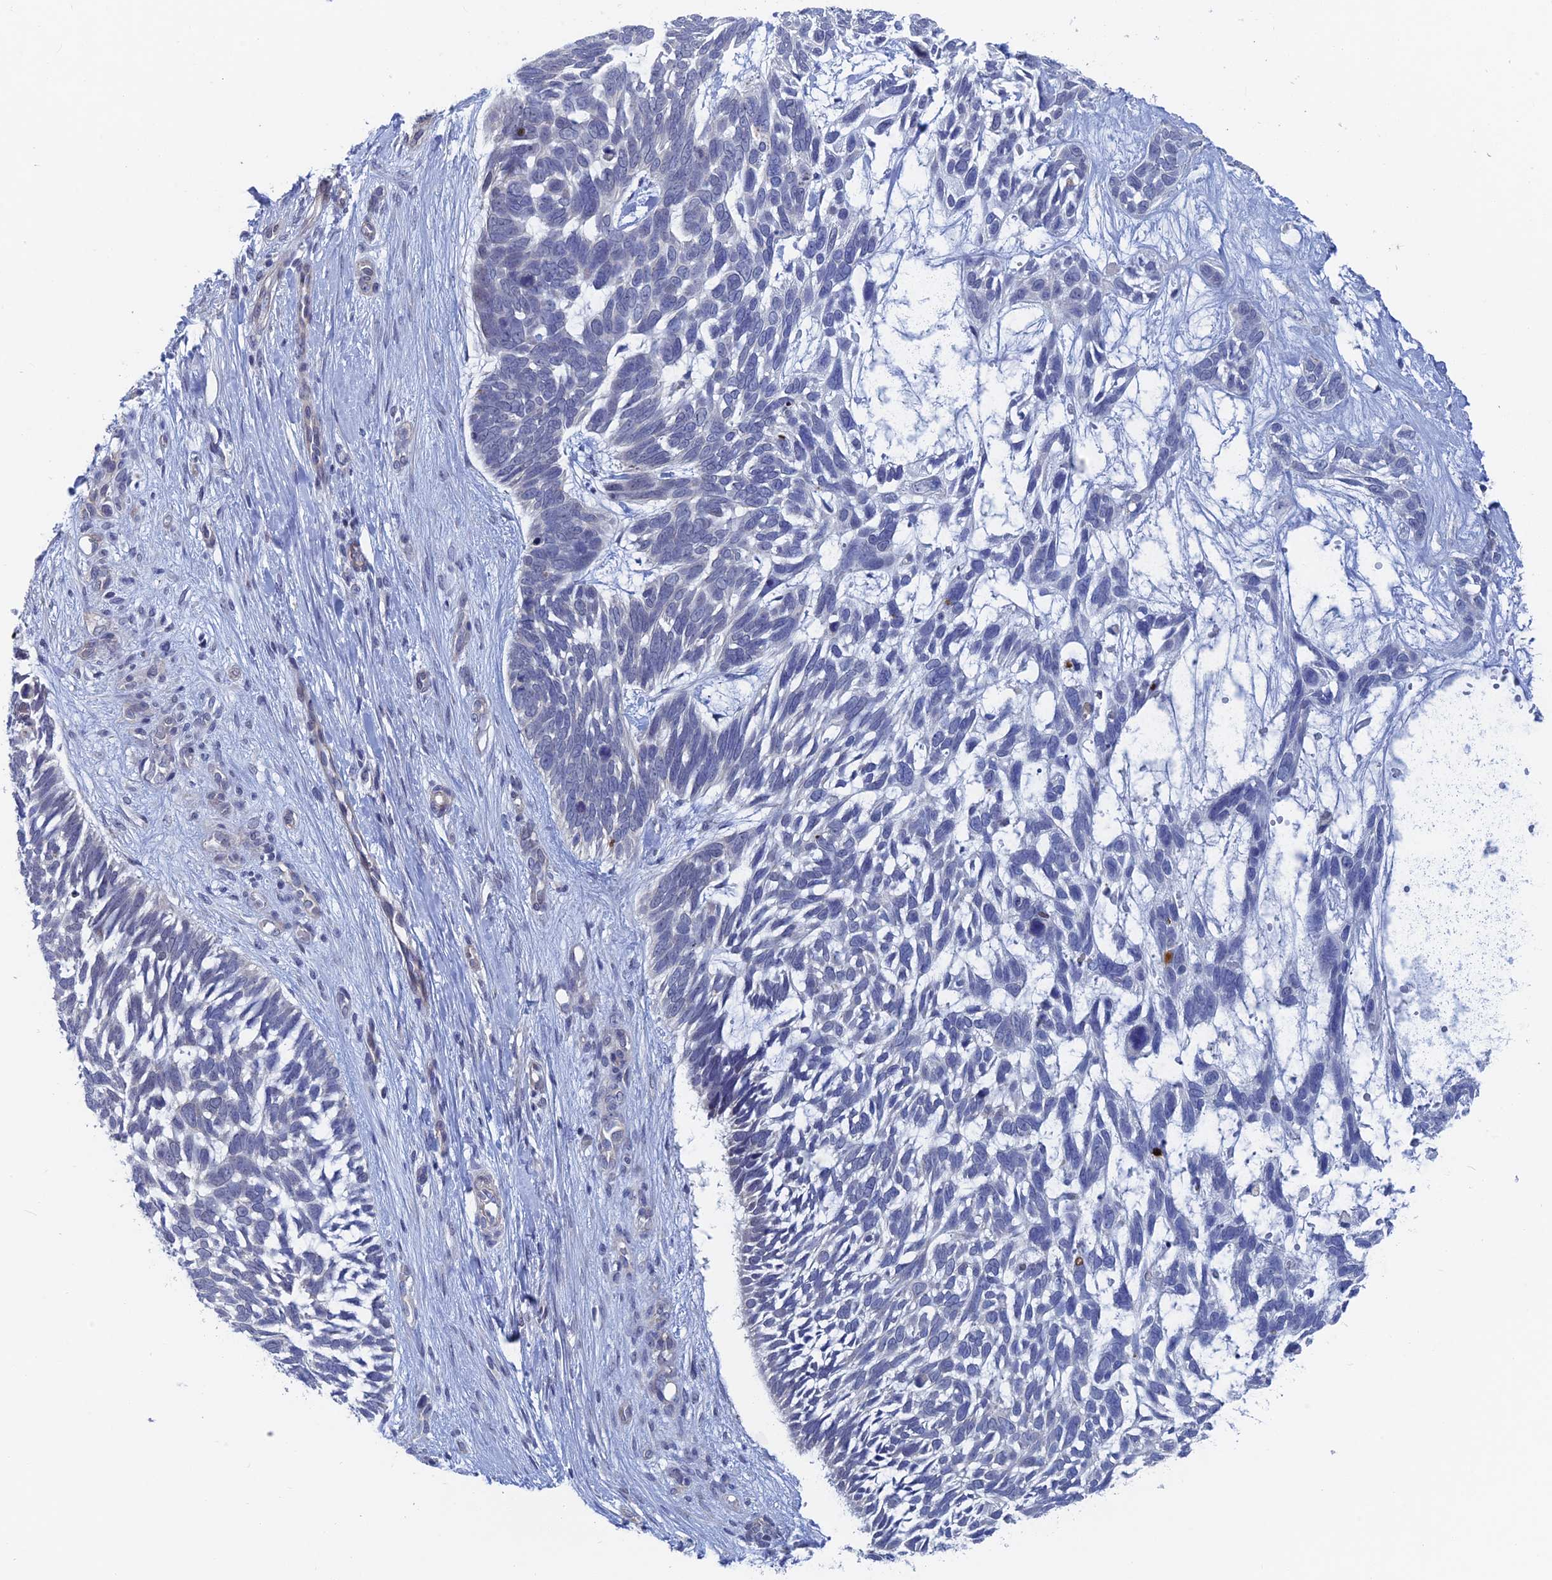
{"staining": {"intensity": "negative", "quantity": "none", "location": "none"}, "tissue": "skin cancer", "cell_type": "Tumor cells", "image_type": "cancer", "snomed": [{"axis": "morphology", "description": "Basal cell carcinoma"}, {"axis": "topography", "description": "Skin"}], "caption": "Tumor cells are negative for brown protein staining in basal cell carcinoma (skin).", "gene": "GMNC", "patient": {"sex": "male", "age": 88}}